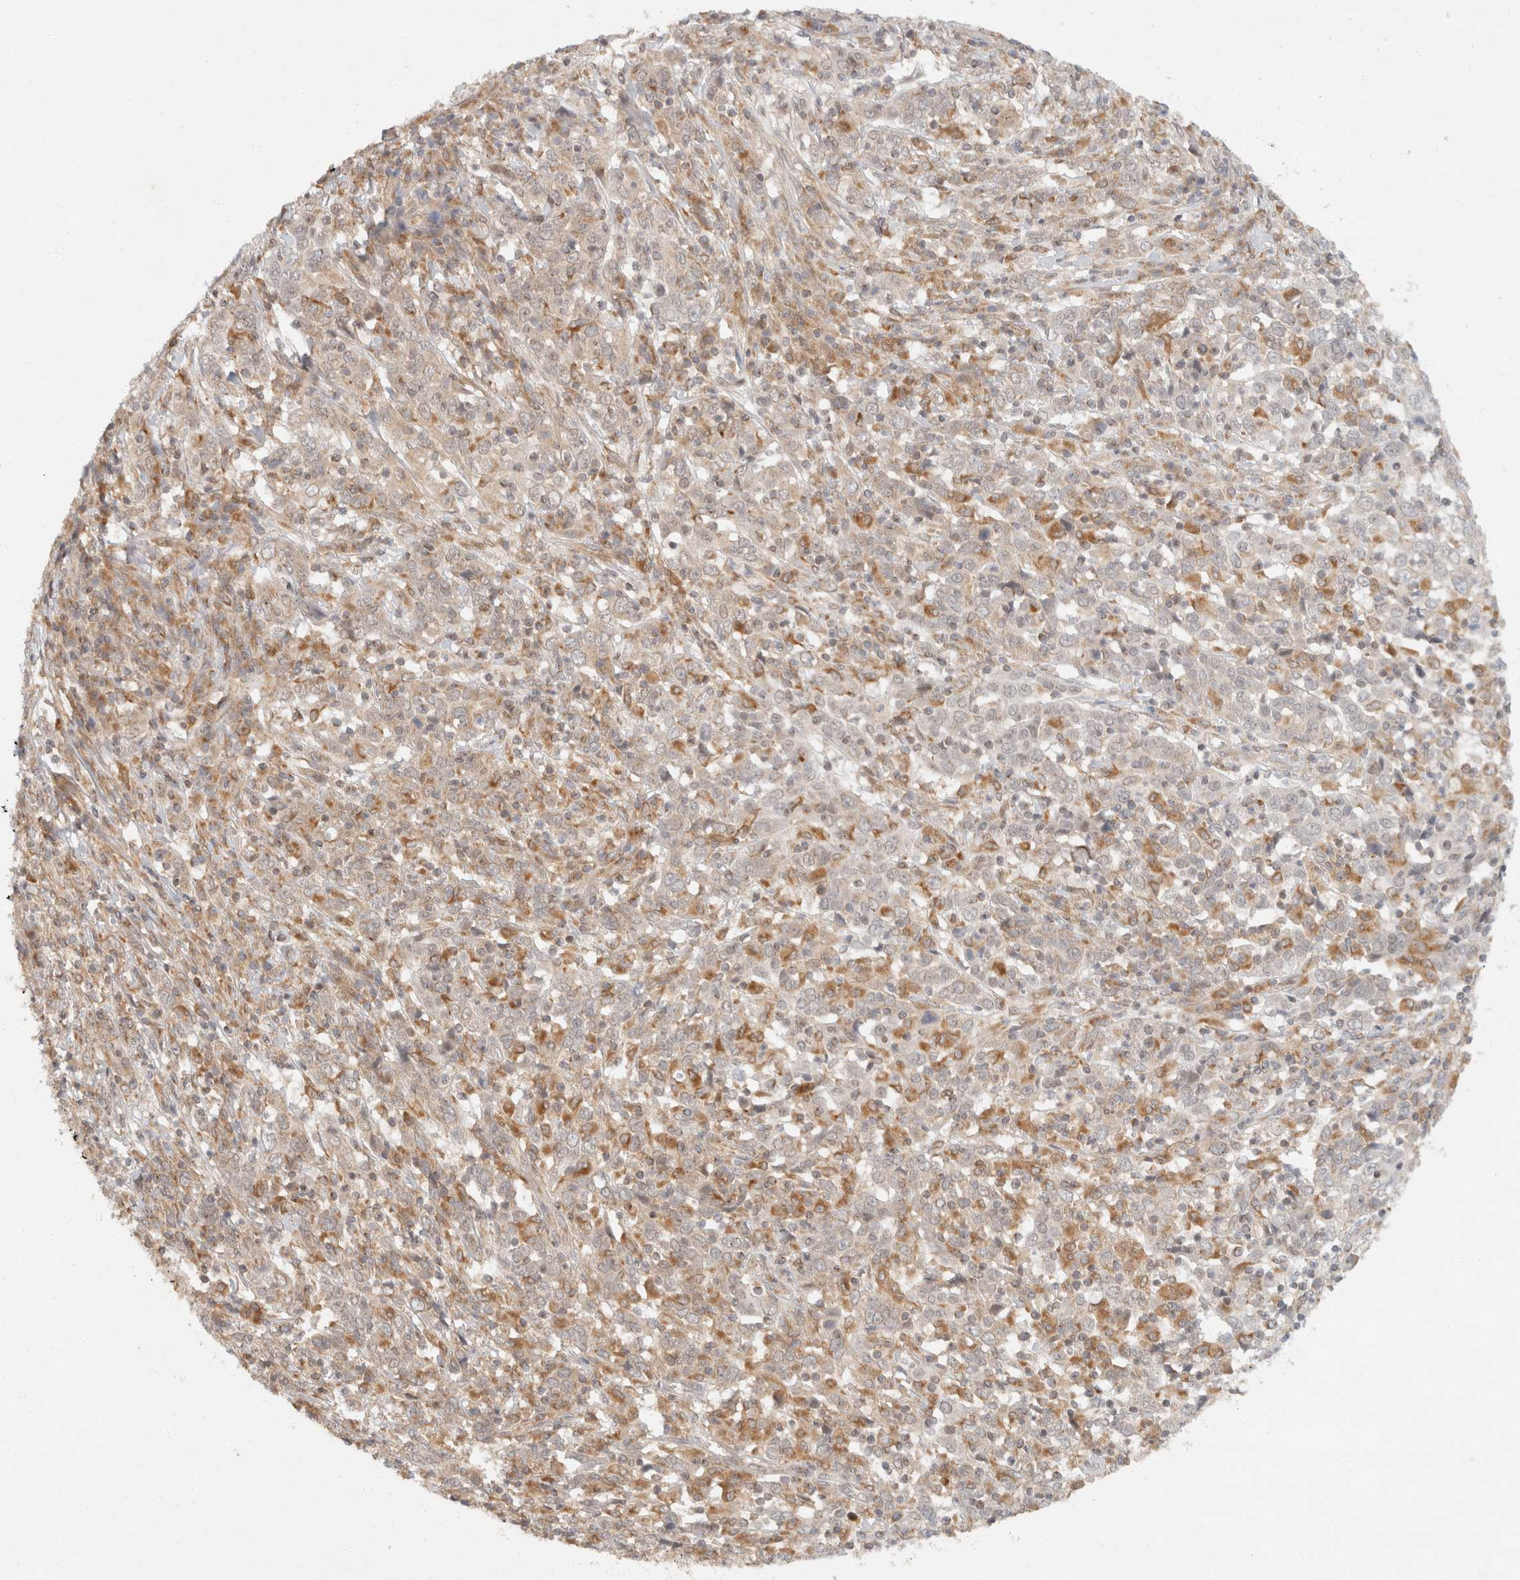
{"staining": {"intensity": "moderate", "quantity": "25%-75%", "location": "cytoplasmic/membranous"}, "tissue": "cervical cancer", "cell_type": "Tumor cells", "image_type": "cancer", "snomed": [{"axis": "morphology", "description": "Squamous cell carcinoma, NOS"}, {"axis": "topography", "description": "Cervix"}], "caption": "Protein expression analysis of cervical squamous cell carcinoma reveals moderate cytoplasmic/membranous staining in about 25%-75% of tumor cells.", "gene": "TACC1", "patient": {"sex": "female", "age": 46}}